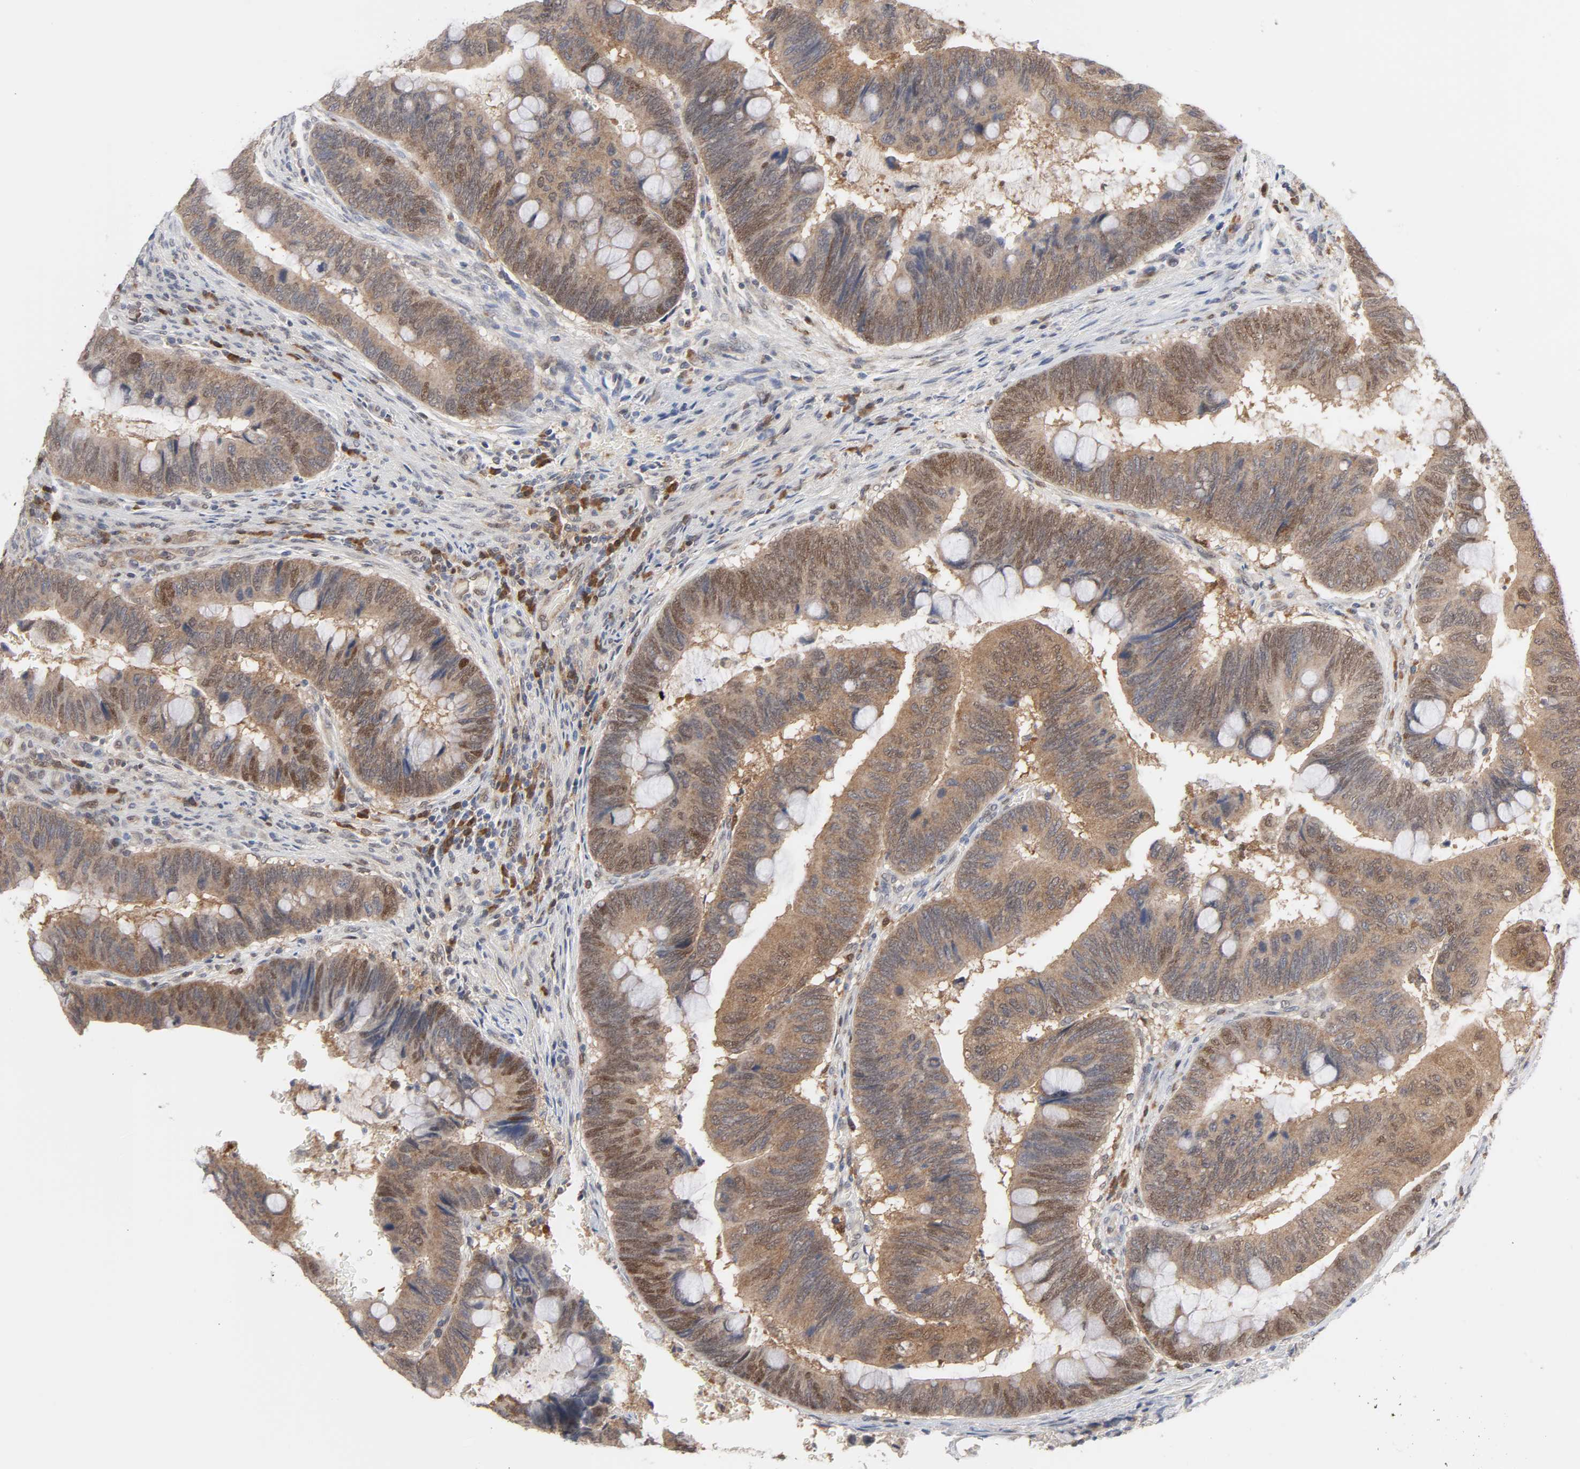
{"staining": {"intensity": "moderate", "quantity": ">75%", "location": "cytoplasmic/membranous,nuclear"}, "tissue": "colorectal cancer", "cell_type": "Tumor cells", "image_type": "cancer", "snomed": [{"axis": "morphology", "description": "Normal tissue, NOS"}, {"axis": "morphology", "description": "Adenocarcinoma, NOS"}, {"axis": "topography", "description": "Rectum"}], "caption": "Adenocarcinoma (colorectal) tissue displays moderate cytoplasmic/membranous and nuclear staining in about >75% of tumor cells, visualized by immunohistochemistry. The protein of interest is shown in brown color, while the nuclei are stained blue.", "gene": "PRDX1", "patient": {"sex": "male", "age": 92}}